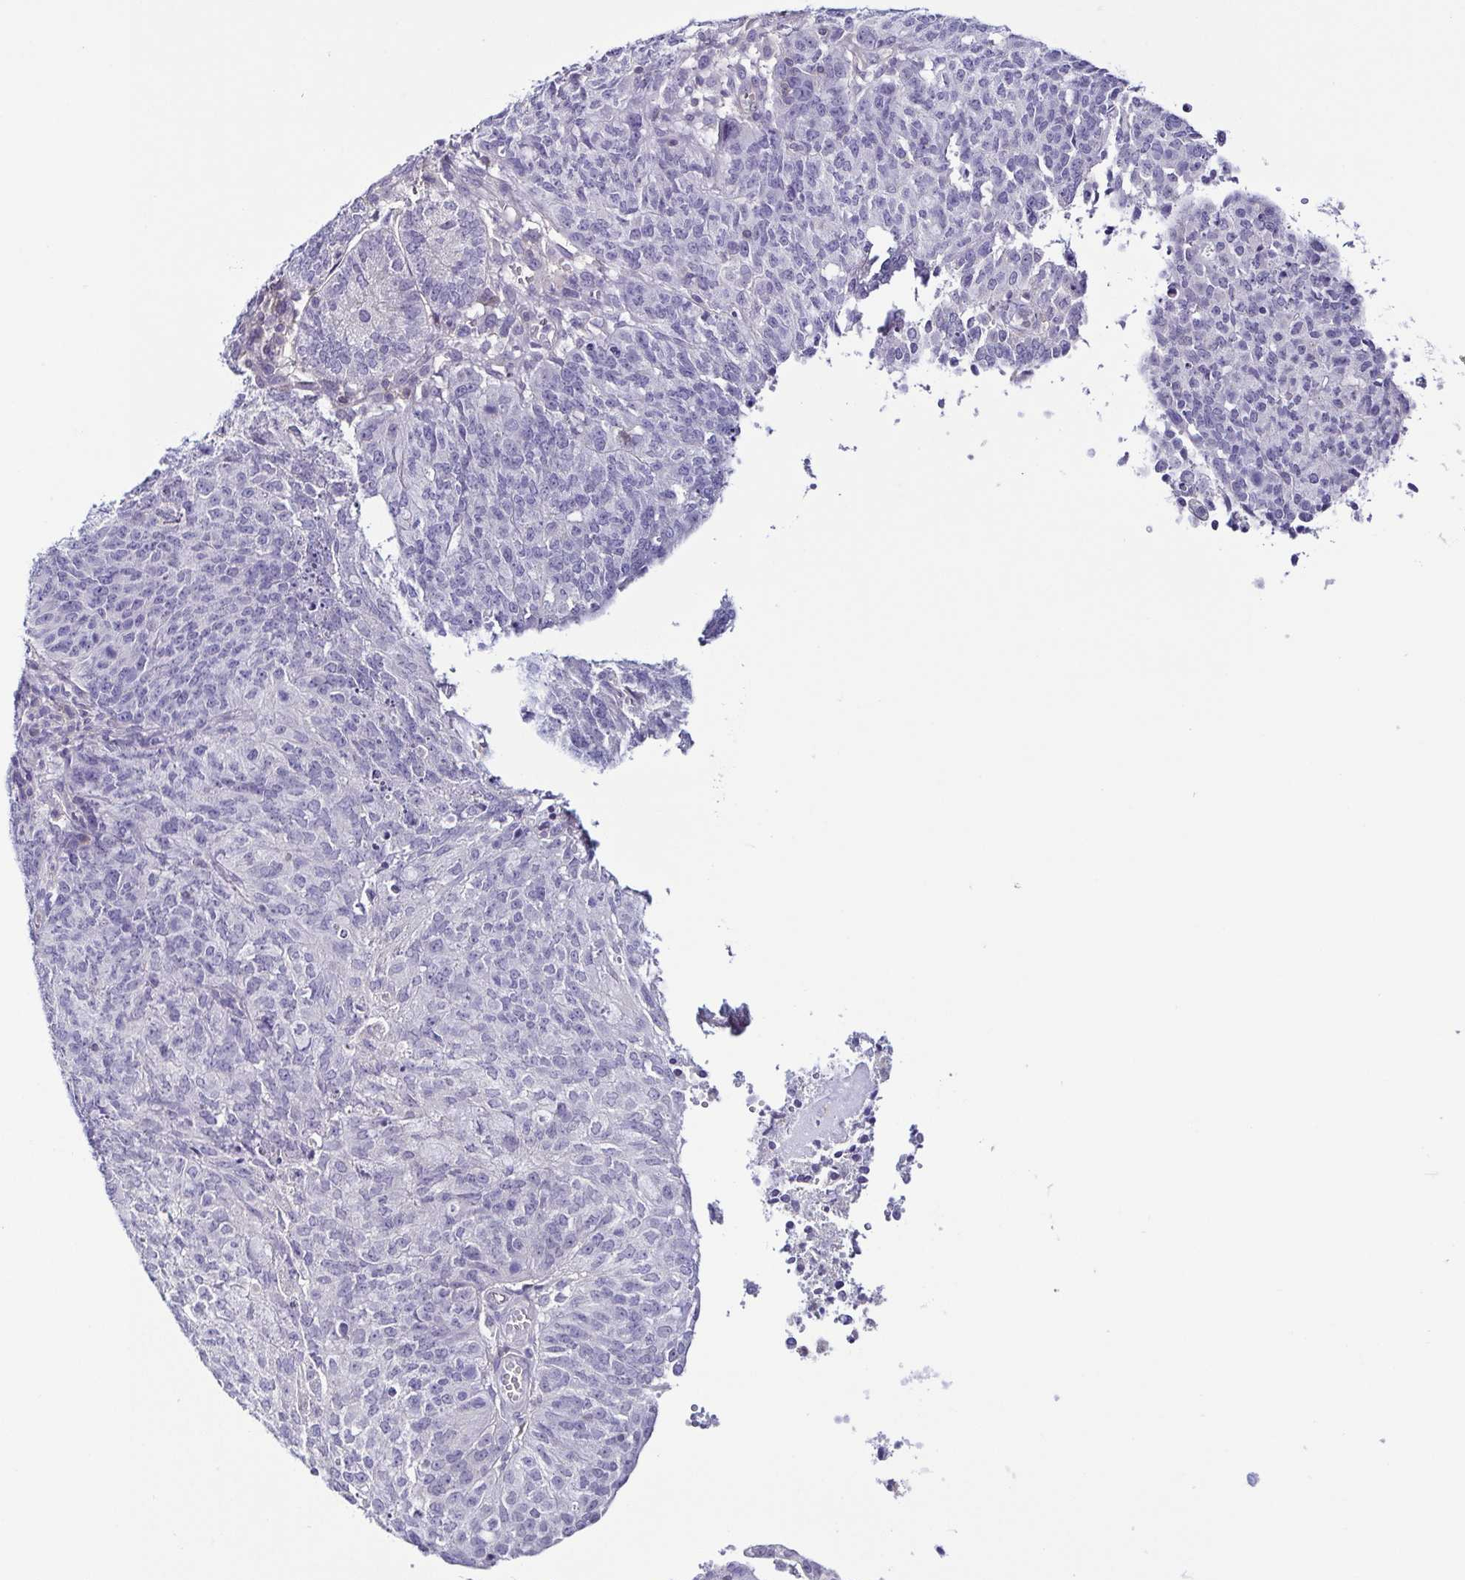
{"staining": {"intensity": "negative", "quantity": "none", "location": "none"}, "tissue": "endometrial cancer", "cell_type": "Tumor cells", "image_type": "cancer", "snomed": [{"axis": "morphology", "description": "Adenocarcinoma, NOS"}, {"axis": "topography", "description": "Endometrium"}], "caption": "Immunohistochemistry (IHC) image of neoplastic tissue: endometrial cancer (adenocarcinoma) stained with DAB (3,3'-diaminobenzidine) exhibits no significant protein staining in tumor cells.", "gene": "TNNT2", "patient": {"sex": "female", "age": 82}}